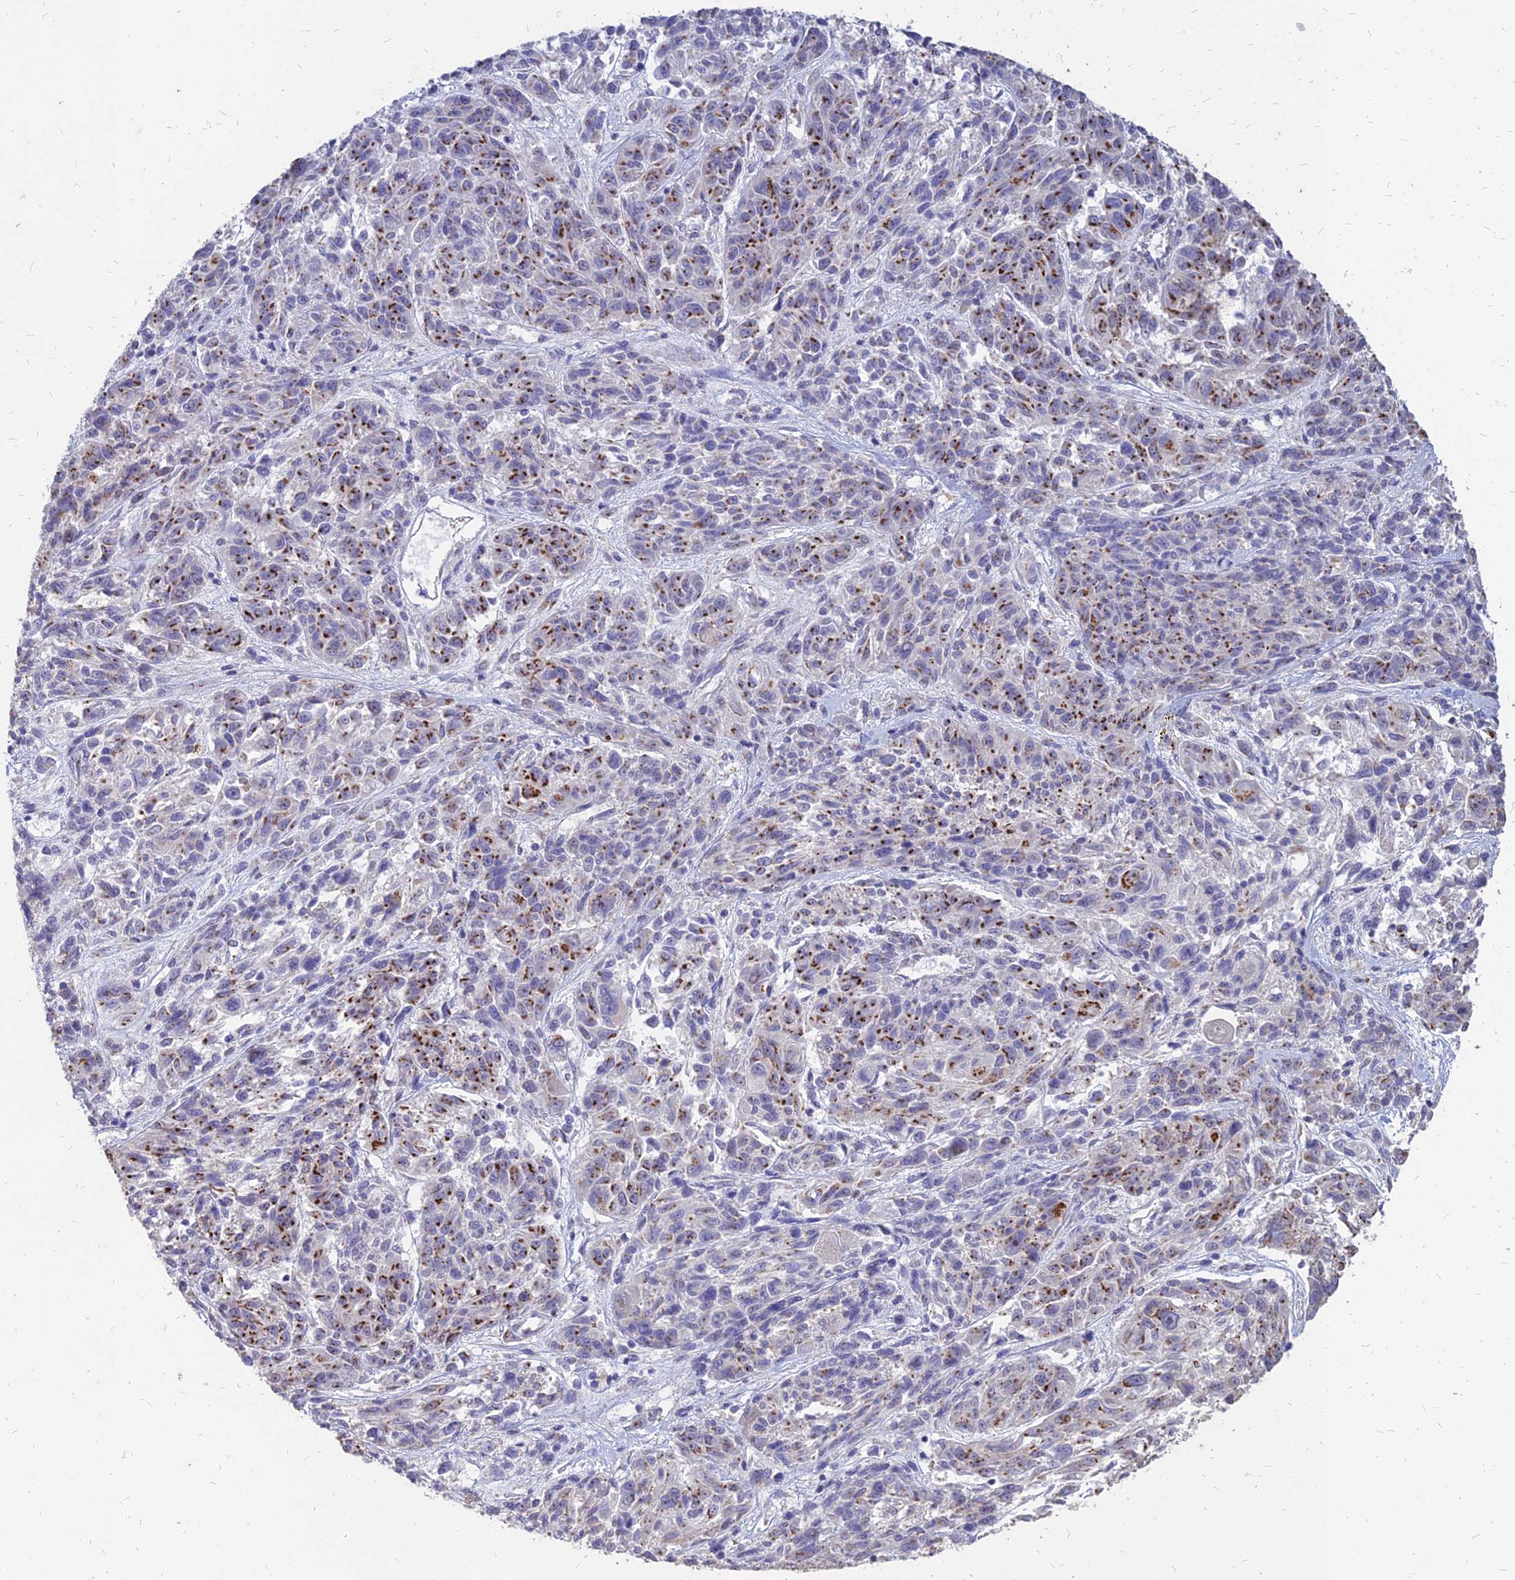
{"staining": {"intensity": "strong", "quantity": "25%-75%", "location": "cytoplasmic/membranous"}, "tissue": "melanoma", "cell_type": "Tumor cells", "image_type": "cancer", "snomed": [{"axis": "morphology", "description": "Malignant melanoma, NOS"}, {"axis": "topography", "description": "Skin"}], "caption": "A brown stain labels strong cytoplasmic/membranous positivity of a protein in malignant melanoma tumor cells.", "gene": "ST3GAL6", "patient": {"sex": "male", "age": 53}}